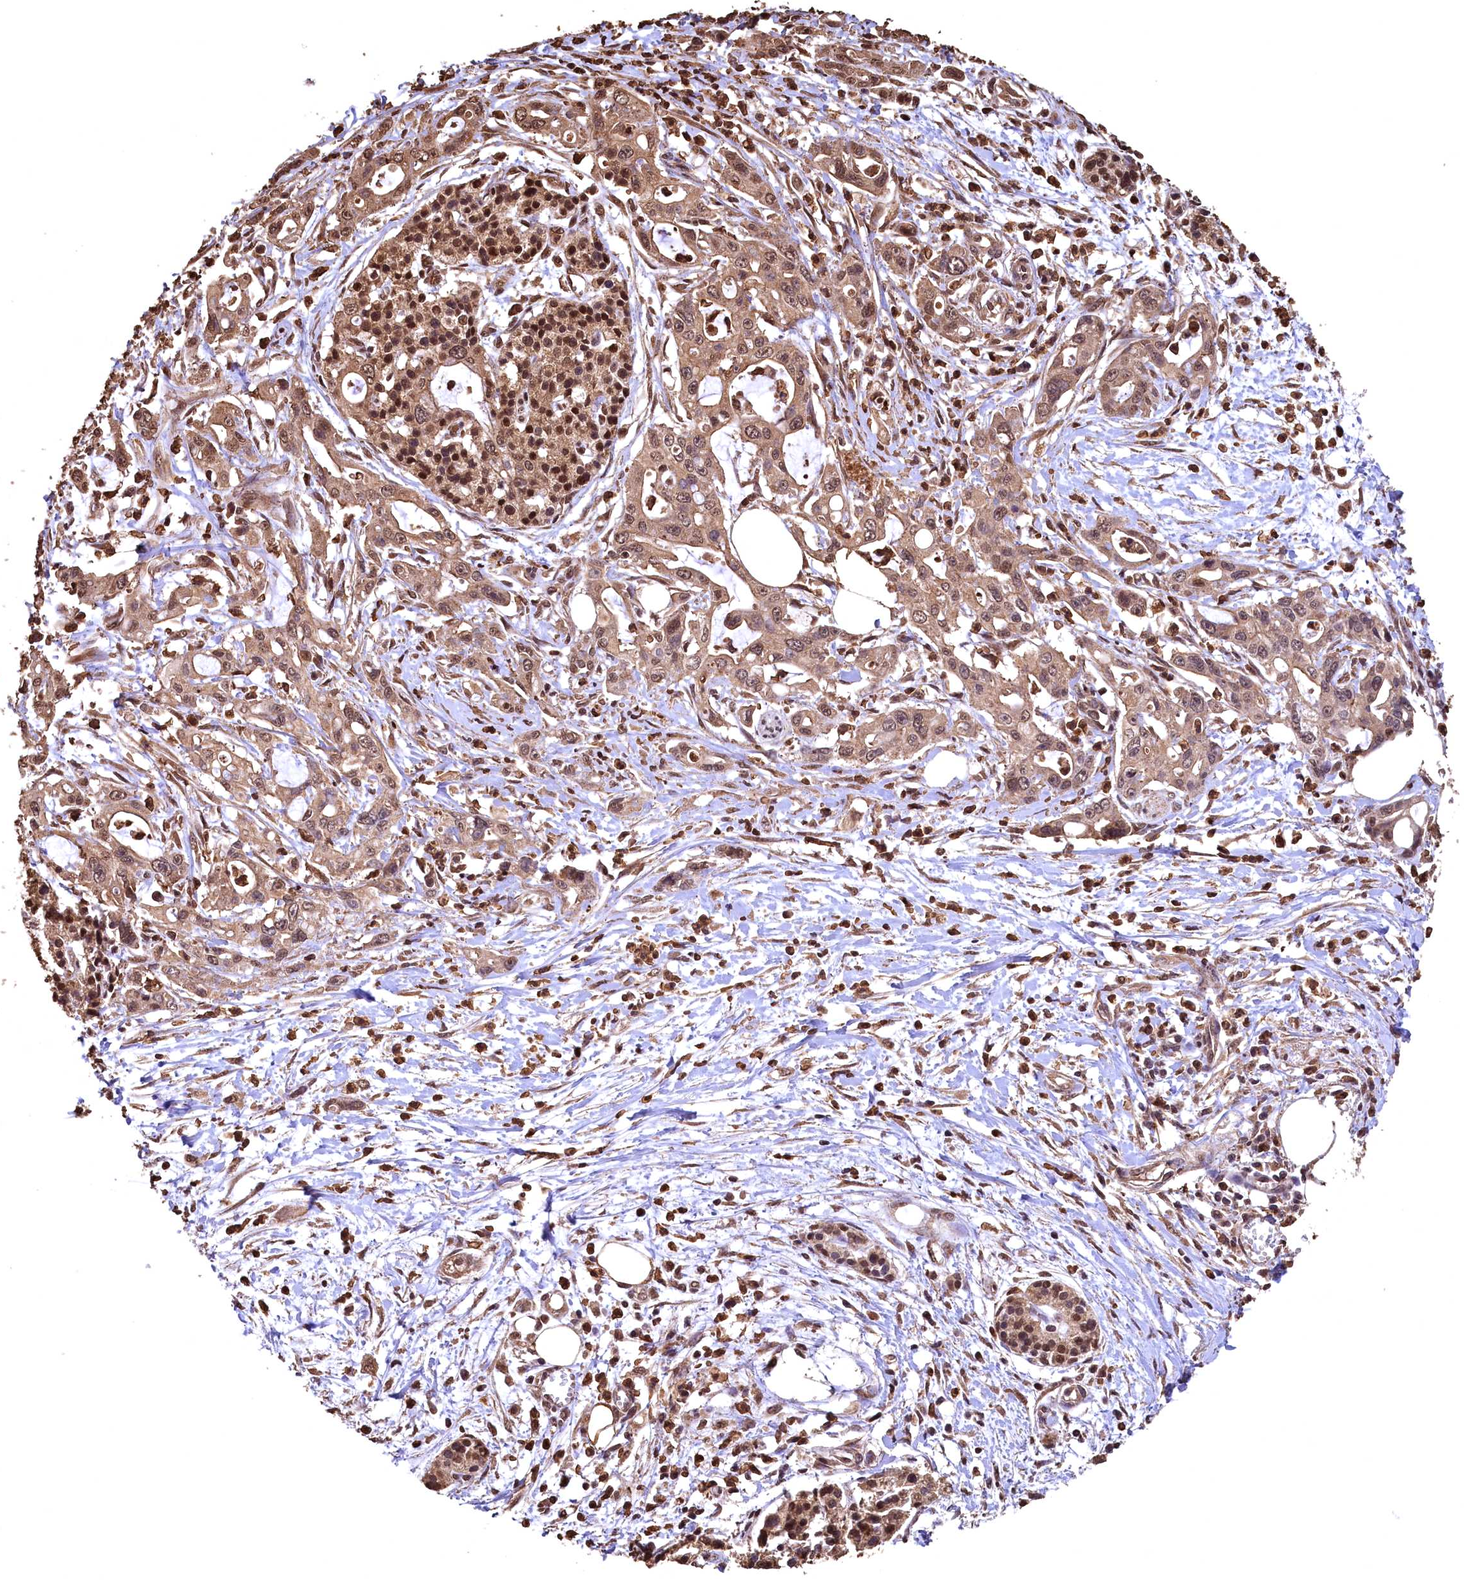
{"staining": {"intensity": "moderate", "quantity": ">75%", "location": "cytoplasmic/membranous,nuclear"}, "tissue": "pancreatic cancer", "cell_type": "Tumor cells", "image_type": "cancer", "snomed": [{"axis": "morphology", "description": "Adenocarcinoma, NOS"}, {"axis": "topography", "description": "Pancreas"}], "caption": "Pancreatic cancer (adenocarcinoma) tissue exhibits moderate cytoplasmic/membranous and nuclear staining in about >75% of tumor cells, visualized by immunohistochemistry. (brown staining indicates protein expression, while blue staining denotes nuclei).", "gene": "CEP57L1", "patient": {"sex": "male", "age": 68}}